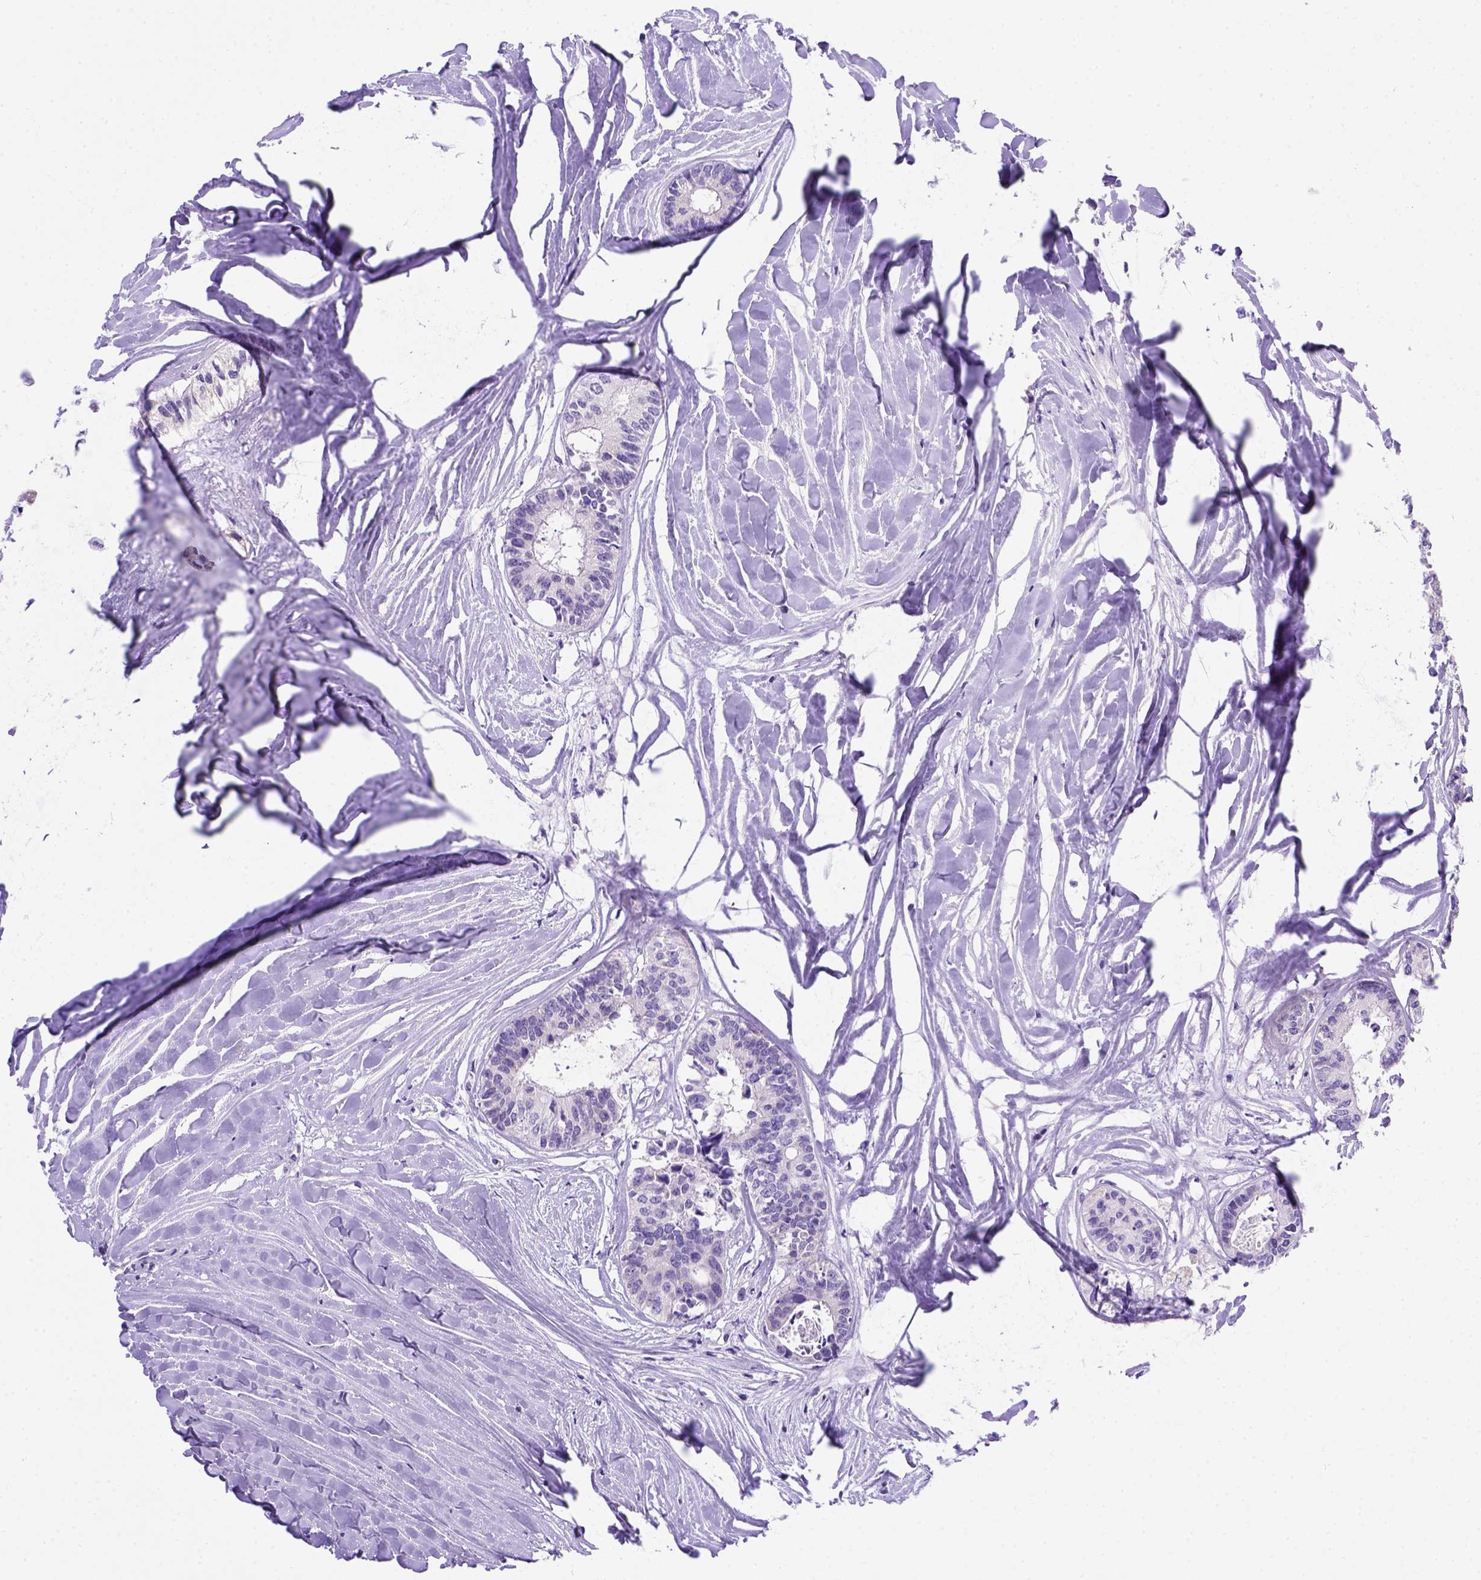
{"staining": {"intensity": "negative", "quantity": "none", "location": "none"}, "tissue": "colorectal cancer", "cell_type": "Tumor cells", "image_type": "cancer", "snomed": [{"axis": "morphology", "description": "Adenocarcinoma, NOS"}, {"axis": "topography", "description": "Colon"}, {"axis": "topography", "description": "Rectum"}], "caption": "Immunohistochemistry (IHC) image of human colorectal adenocarcinoma stained for a protein (brown), which demonstrates no expression in tumor cells.", "gene": "FOXI1", "patient": {"sex": "male", "age": 57}}